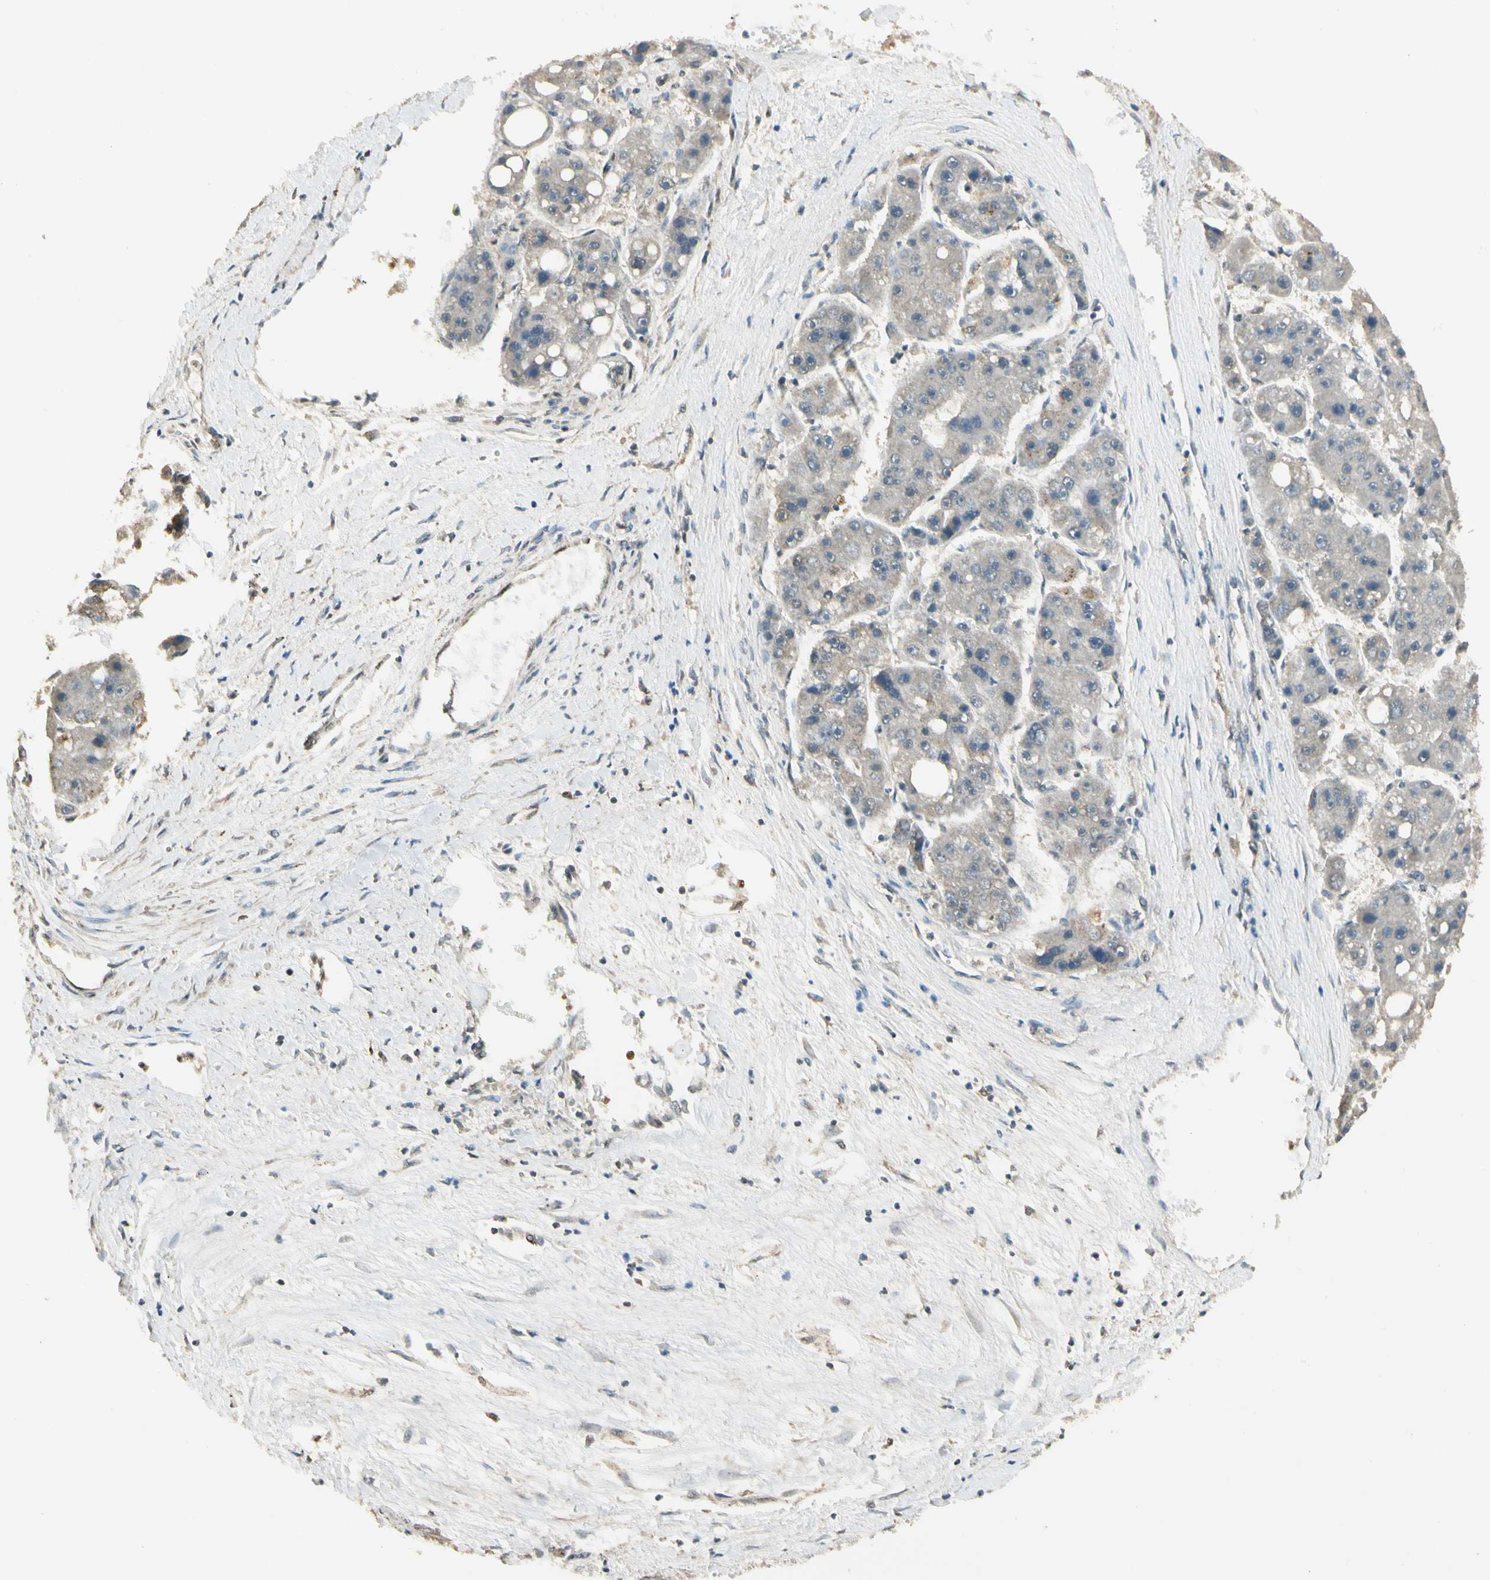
{"staining": {"intensity": "negative", "quantity": "none", "location": "none"}, "tissue": "liver cancer", "cell_type": "Tumor cells", "image_type": "cancer", "snomed": [{"axis": "morphology", "description": "Carcinoma, Hepatocellular, NOS"}, {"axis": "topography", "description": "Liver"}], "caption": "The immunohistochemistry histopathology image has no significant staining in tumor cells of liver hepatocellular carcinoma tissue. (DAB immunohistochemistry (IHC) with hematoxylin counter stain).", "gene": "SGCA", "patient": {"sex": "female", "age": 61}}